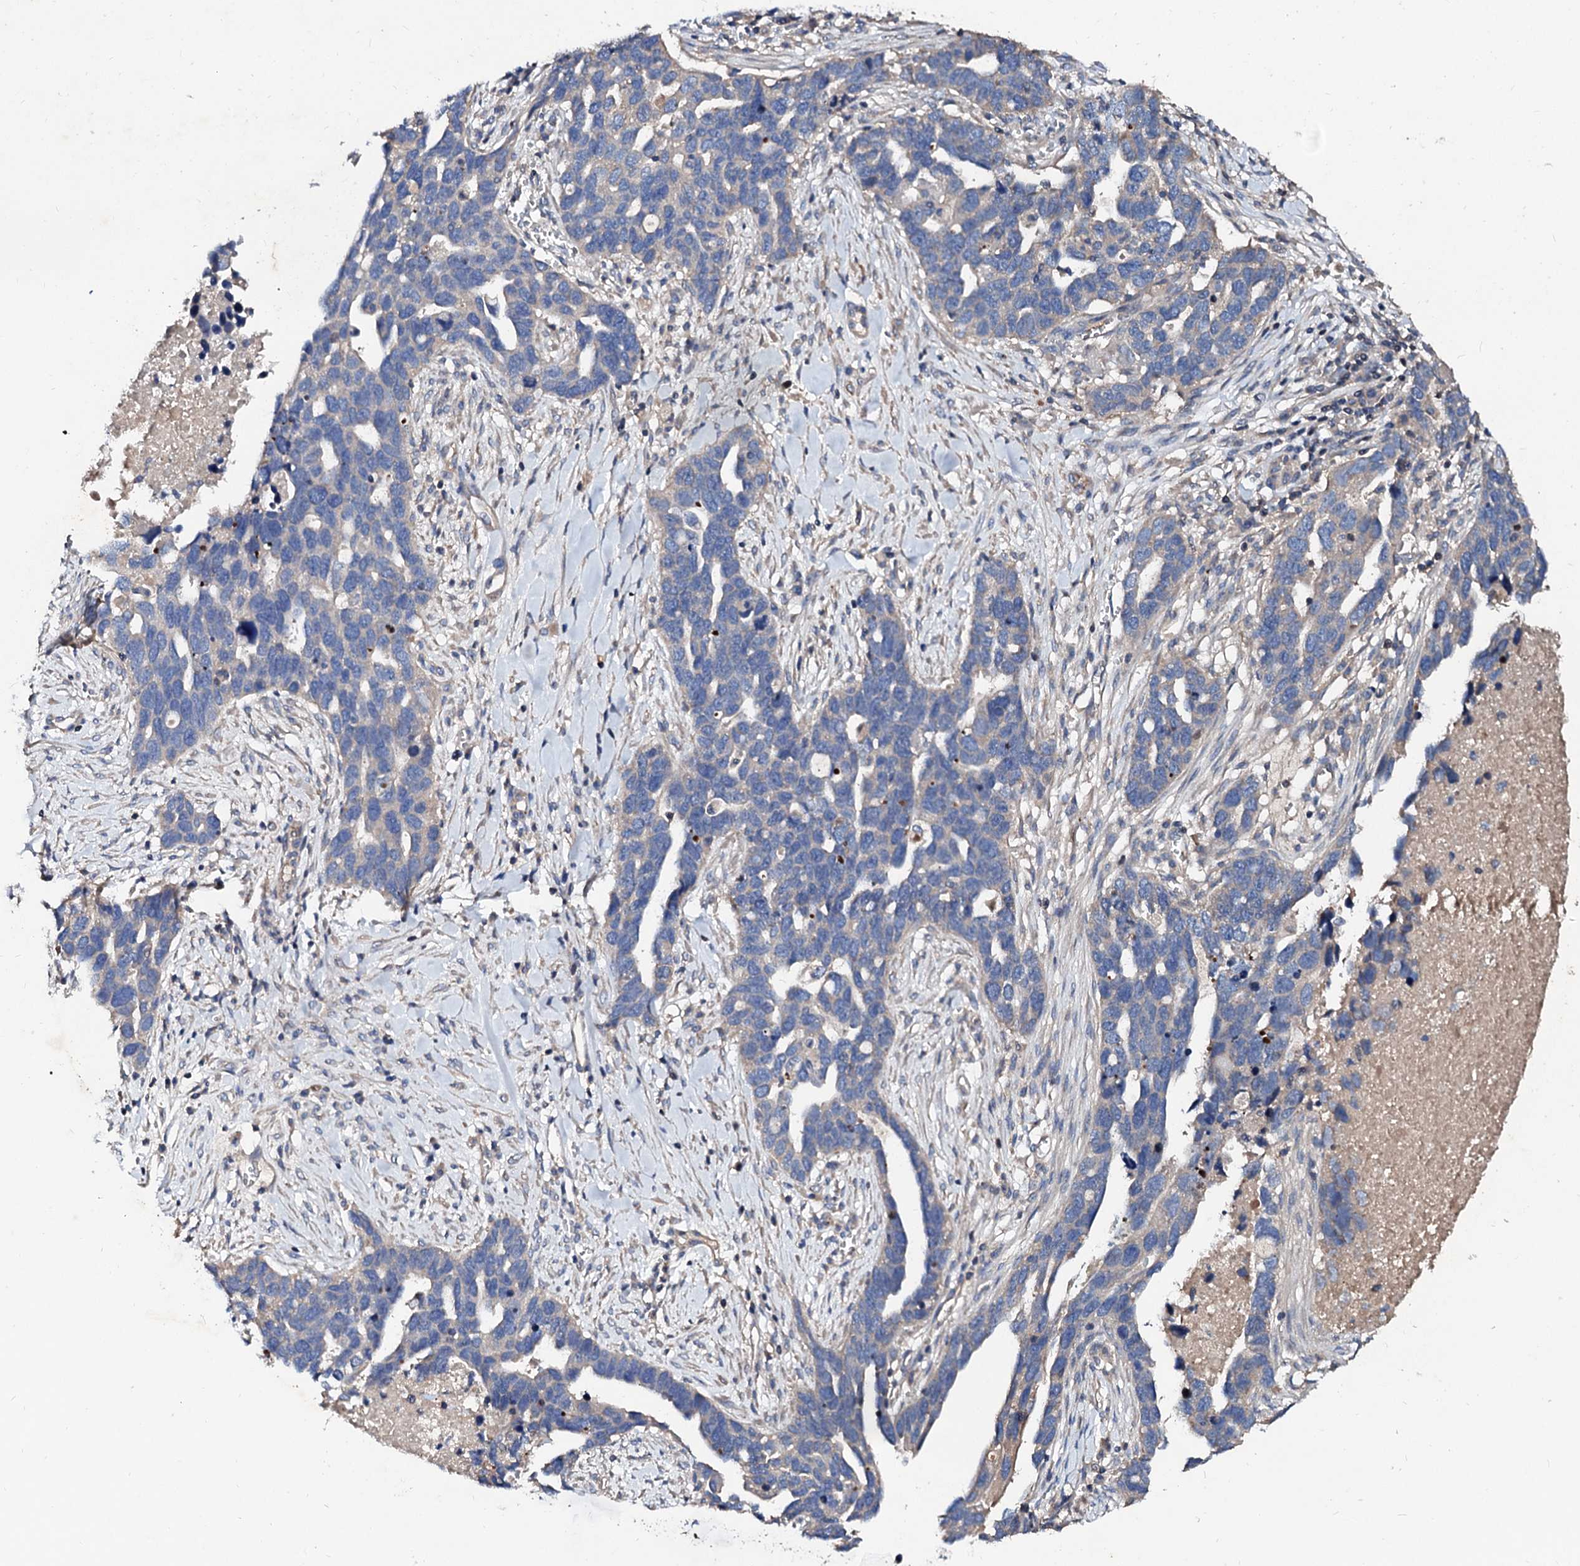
{"staining": {"intensity": "negative", "quantity": "none", "location": "none"}, "tissue": "ovarian cancer", "cell_type": "Tumor cells", "image_type": "cancer", "snomed": [{"axis": "morphology", "description": "Cystadenocarcinoma, serous, NOS"}, {"axis": "topography", "description": "Ovary"}], "caption": "Protein analysis of ovarian serous cystadenocarcinoma reveals no significant positivity in tumor cells.", "gene": "FIBIN", "patient": {"sex": "female", "age": 54}}